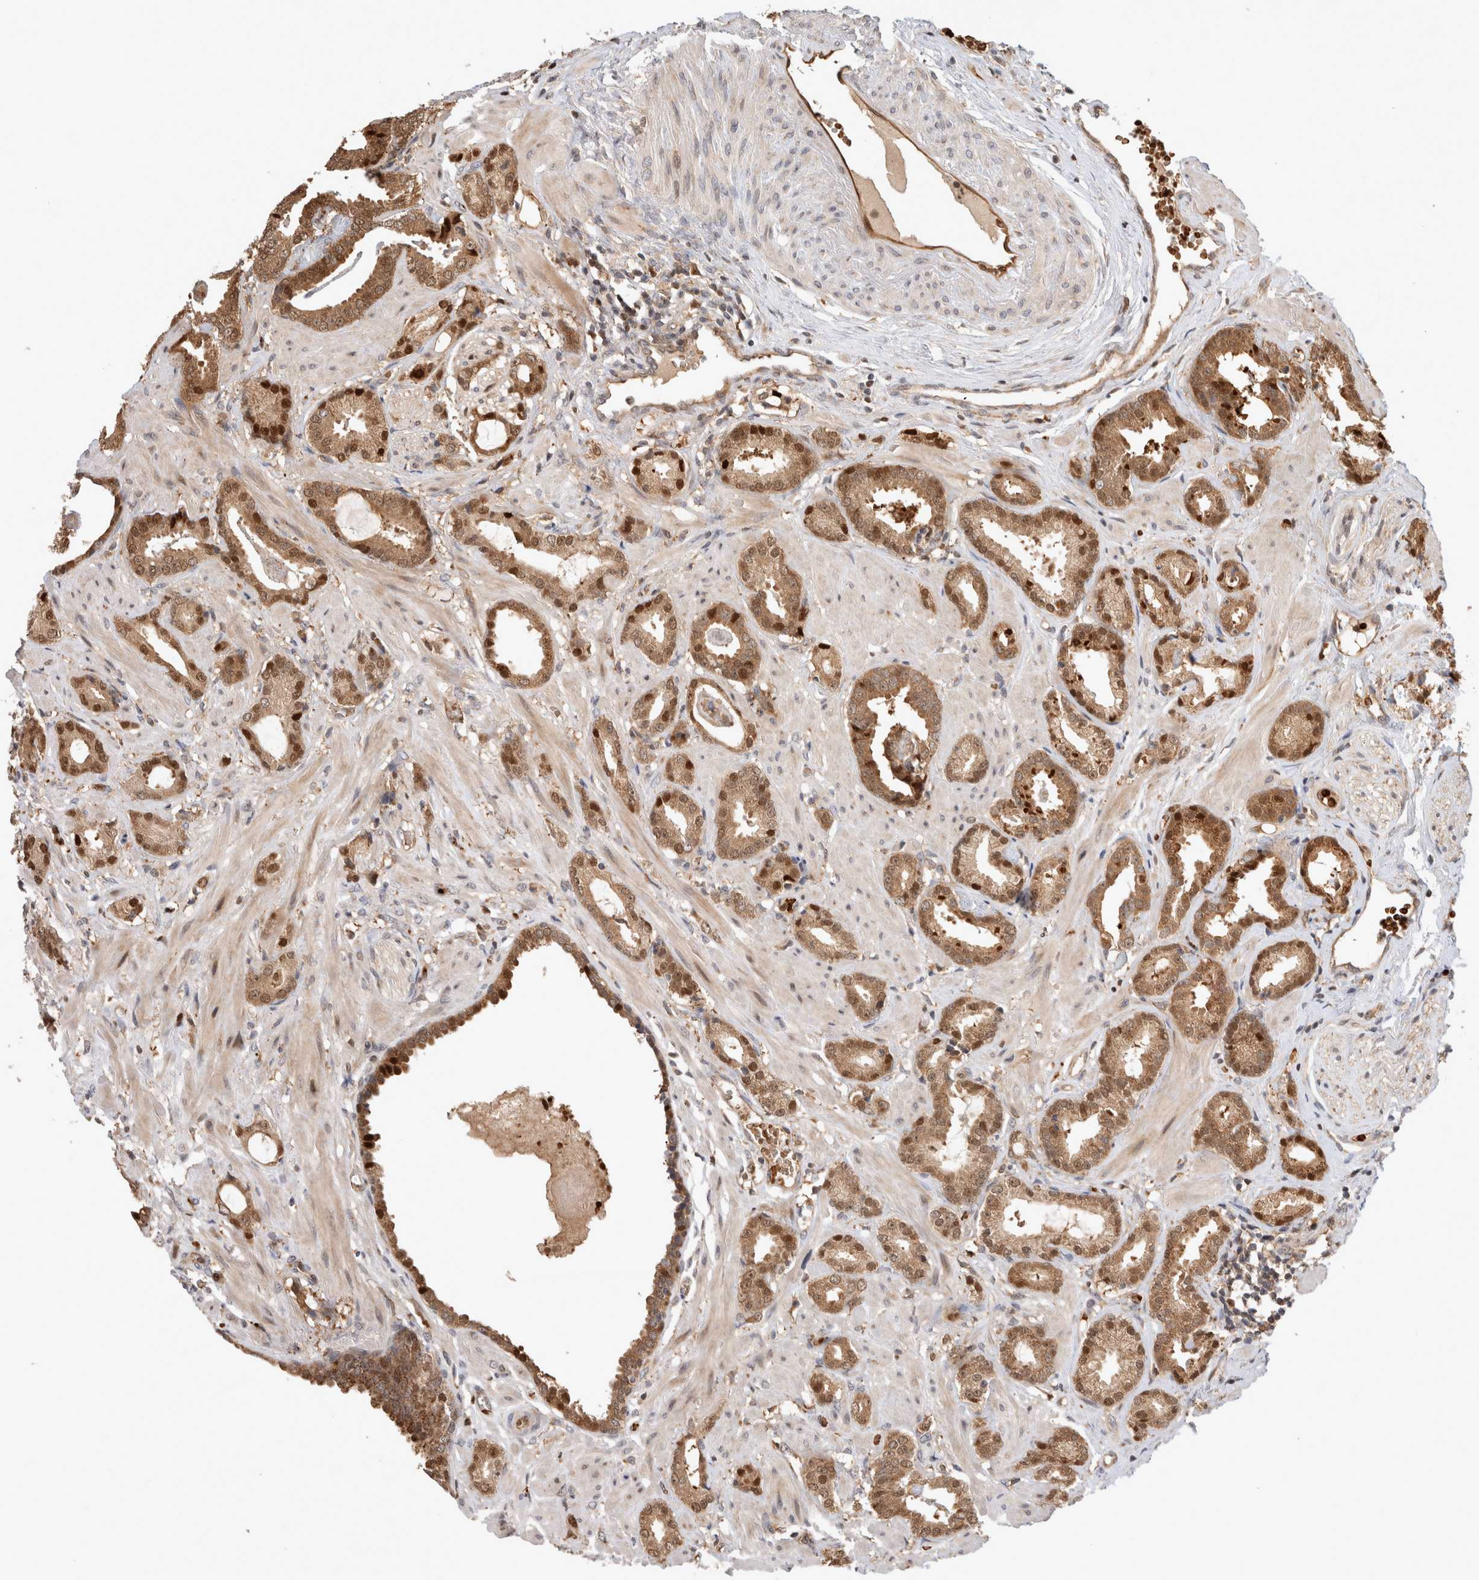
{"staining": {"intensity": "moderate", "quantity": ">75%", "location": "cytoplasmic/membranous,nuclear"}, "tissue": "prostate cancer", "cell_type": "Tumor cells", "image_type": "cancer", "snomed": [{"axis": "morphology", "description": "Adenocarcinoma, Low grade"}, {"axis": "topography", "description": "Prostate"}], "caption": "IHC image of prostate adenocarcinoma (low-grade) stained for a protein (brown), which demonstrates medium levels of moderate cytoplasmic/membranous and nuclear positivity in approximately >75% of tumor cells.", "gene": "OTUD6B", "patient": {"sex": "male", "age": 53}}